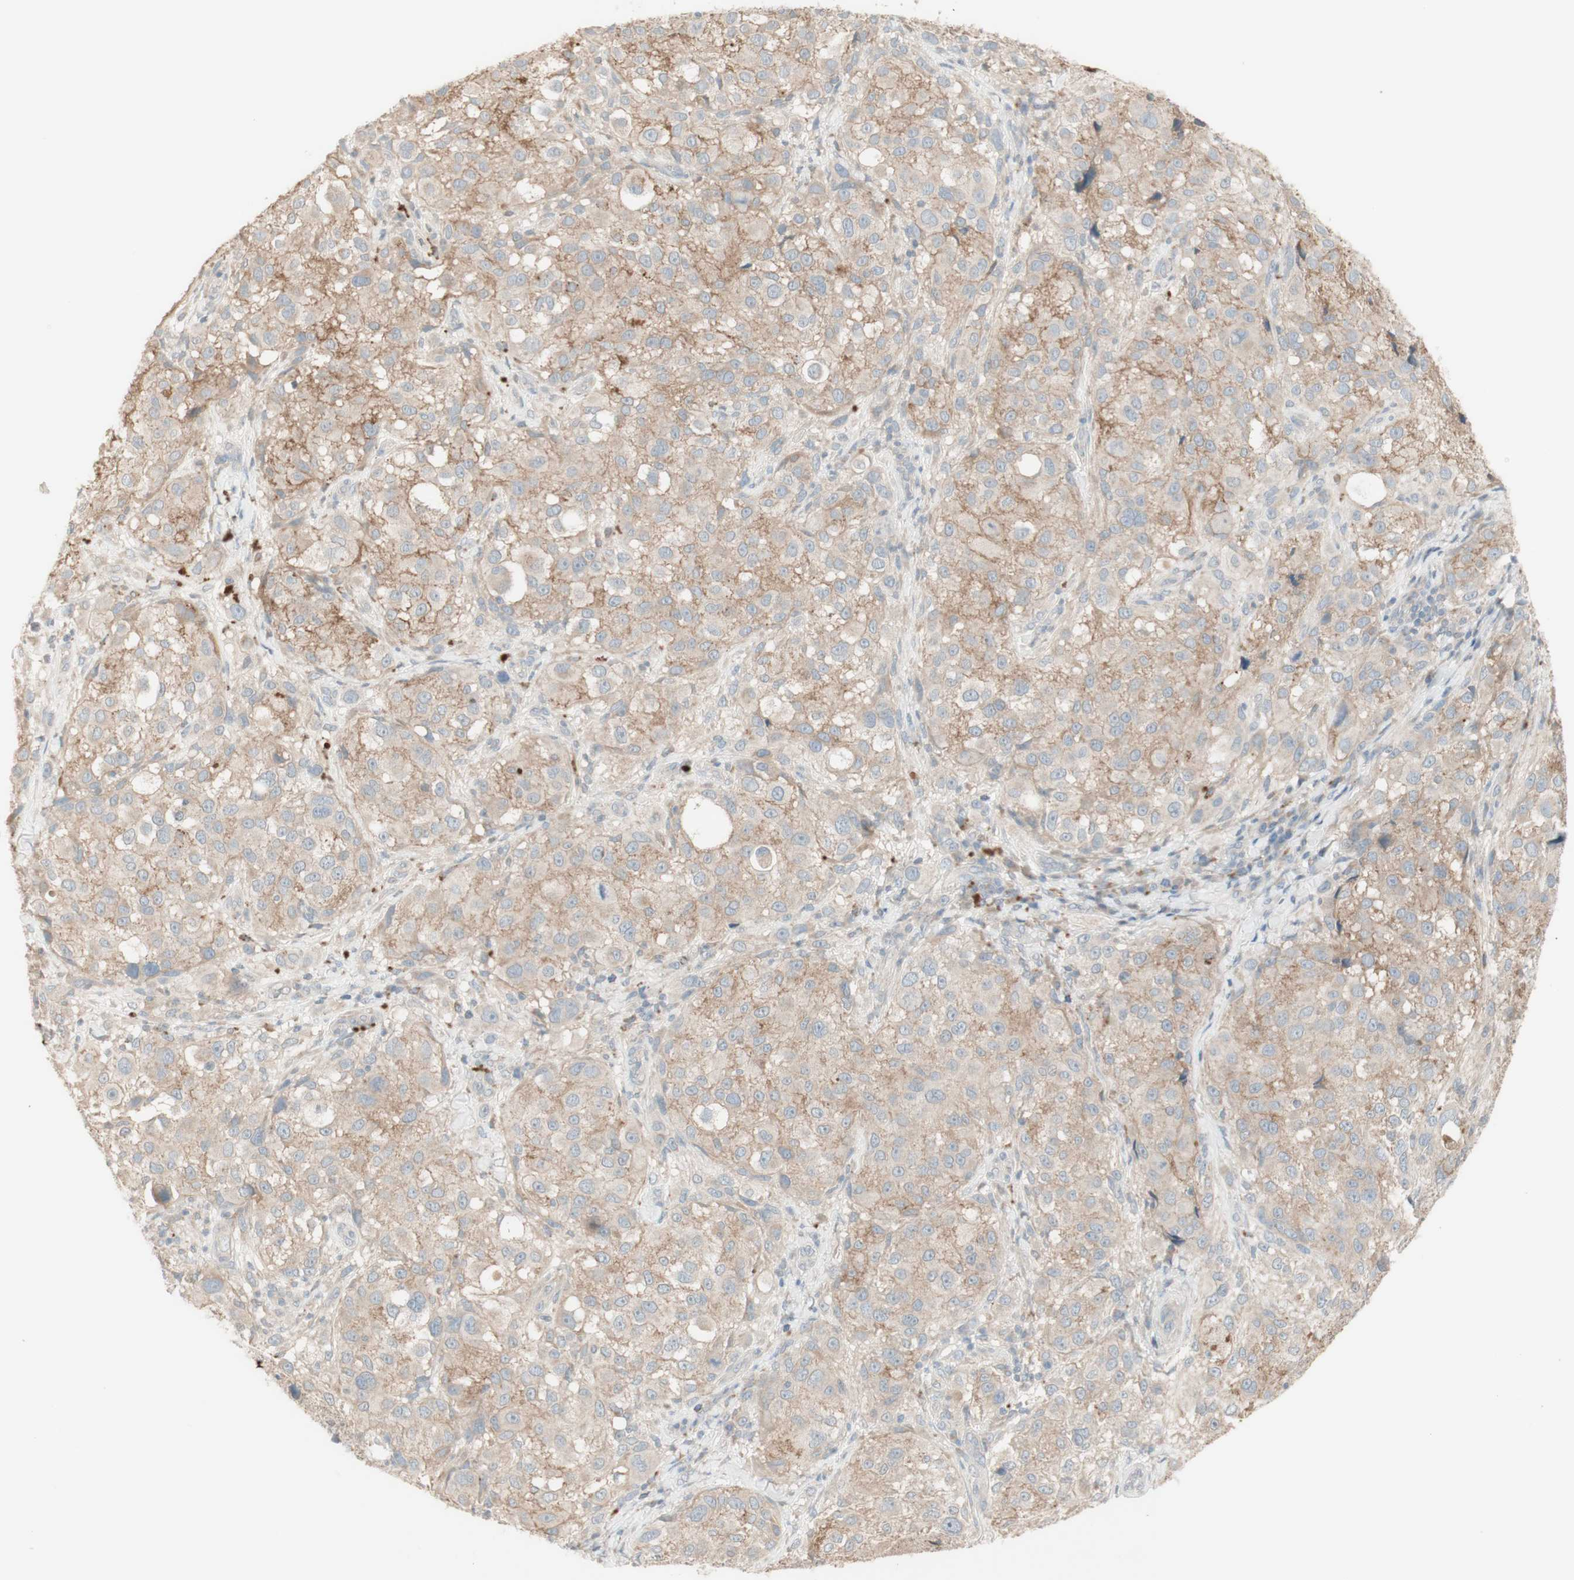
{"staining": {"intensity": "weak", "quantity": "25%-75%", "location": "cytoplasmic/membranous"}, "tissue": "melanoma", "cell_type": "Tumor cells", "image_type": "cancer", "snomed": [{"axis": "morphology", "description": "Necrosis, NOS"}, {"axis": "morphology", "description": "Malignant melanoma, NOS"}, {"axis": "topography", "description": "Skin"}], "caption": "The photomicrograph shows a brown stain indicating the presence of a protein in the cytoplasmic/membranous of tumor cells in malignant melanoma. The protein of interest is shown in brown color, while the nuclei are stained blue.", "gene": "PTGER4", "patient": {"sex": "female", "age": 87}}